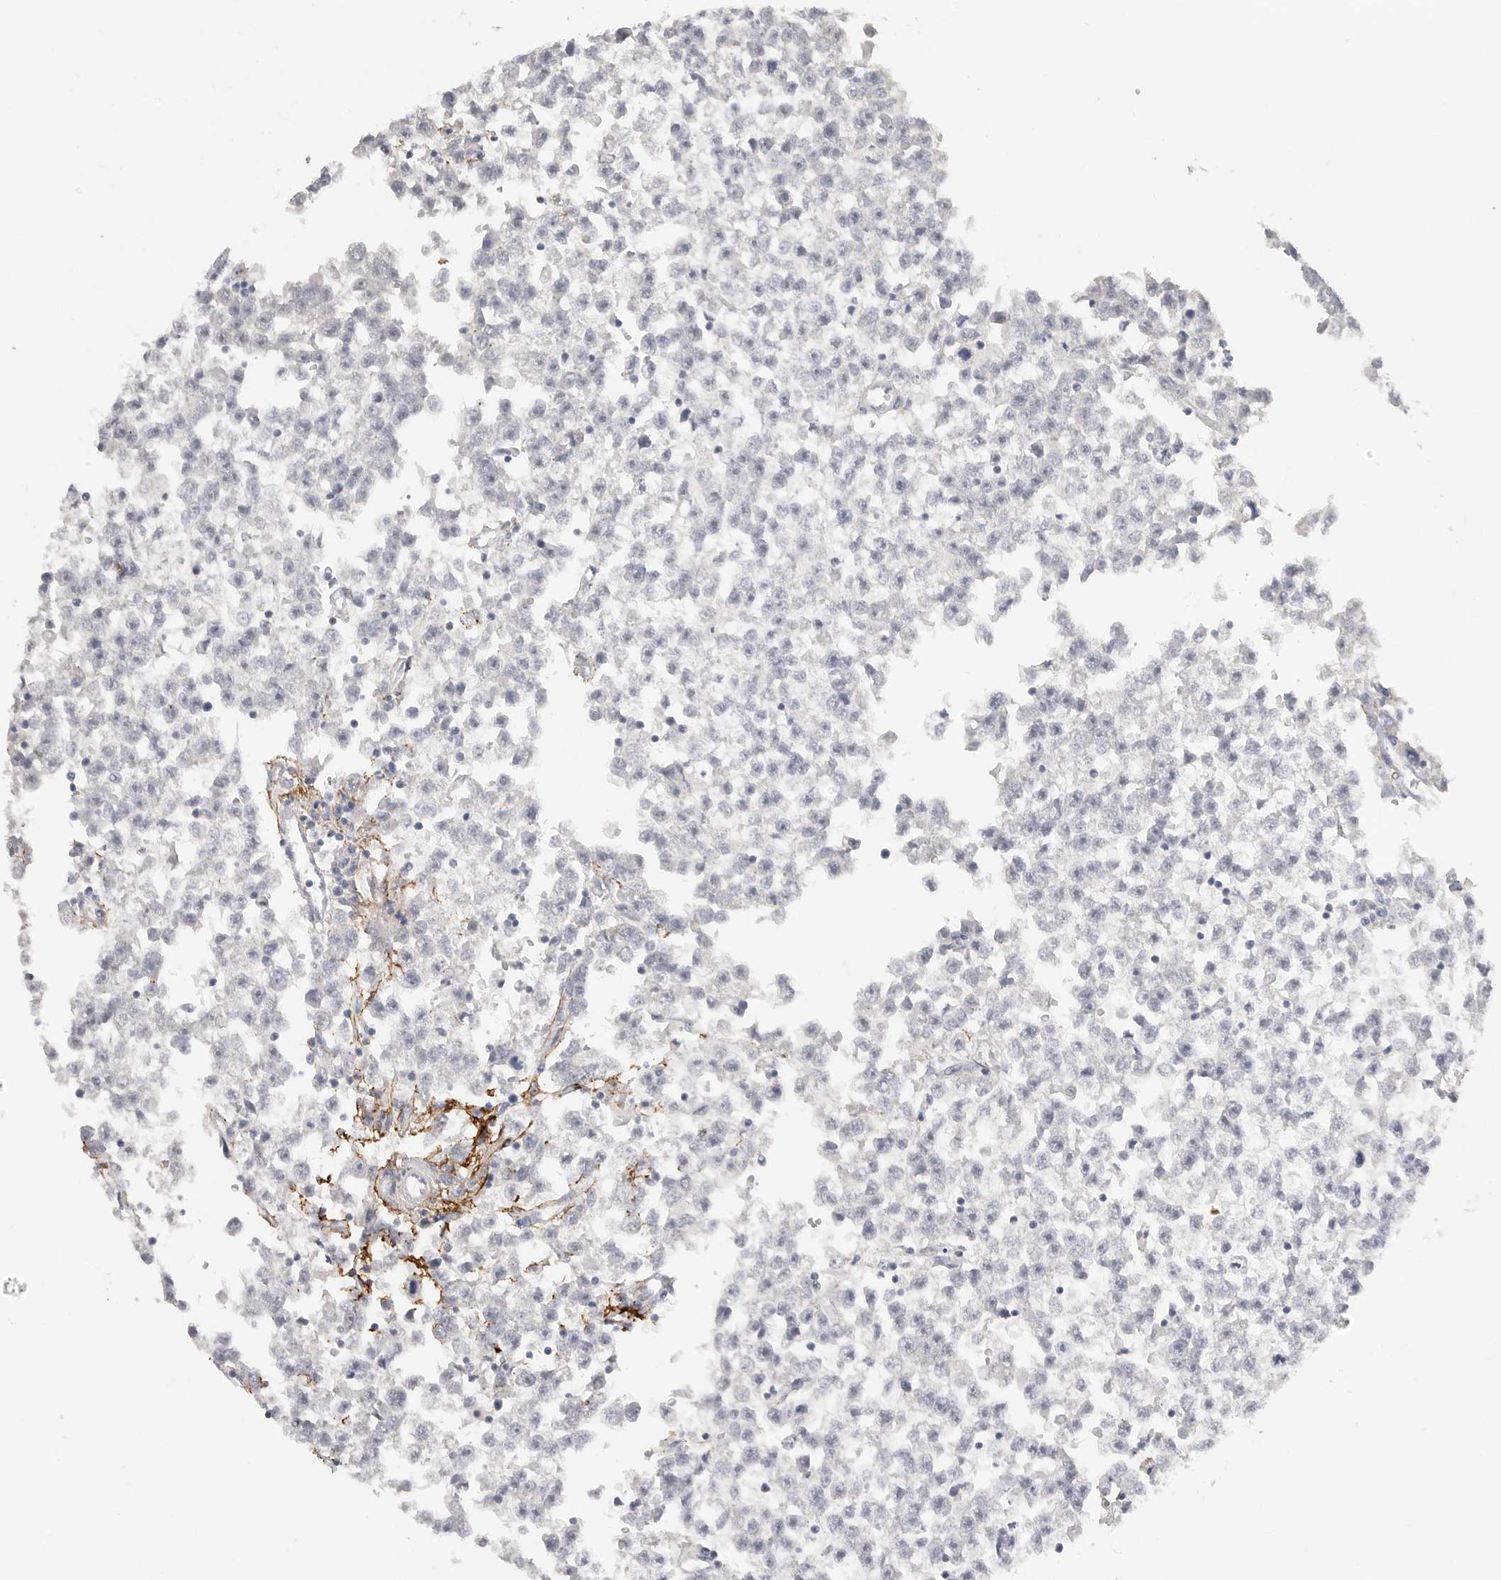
{"staining": {"intensity": "negative", "quantity": "none", "location": "none"}, "tissue": "testis cancer", "cell_type": "Tumor cells", "image_type": "cancer", "snomed": [{"axis": "morphology", "description": "Seminoma, NOS"}, {"axis": "morphology", "description": "Carcinoma, Embryonal, NOS"}, {"axis": "topography", "description": "Testis"}], "caption": "Immunohistochemical staining of seminoma (testis) reveals no significant expression in tumor cells.", "gene": "FBN2", "patient": {"sex": "male", "age": 51}}